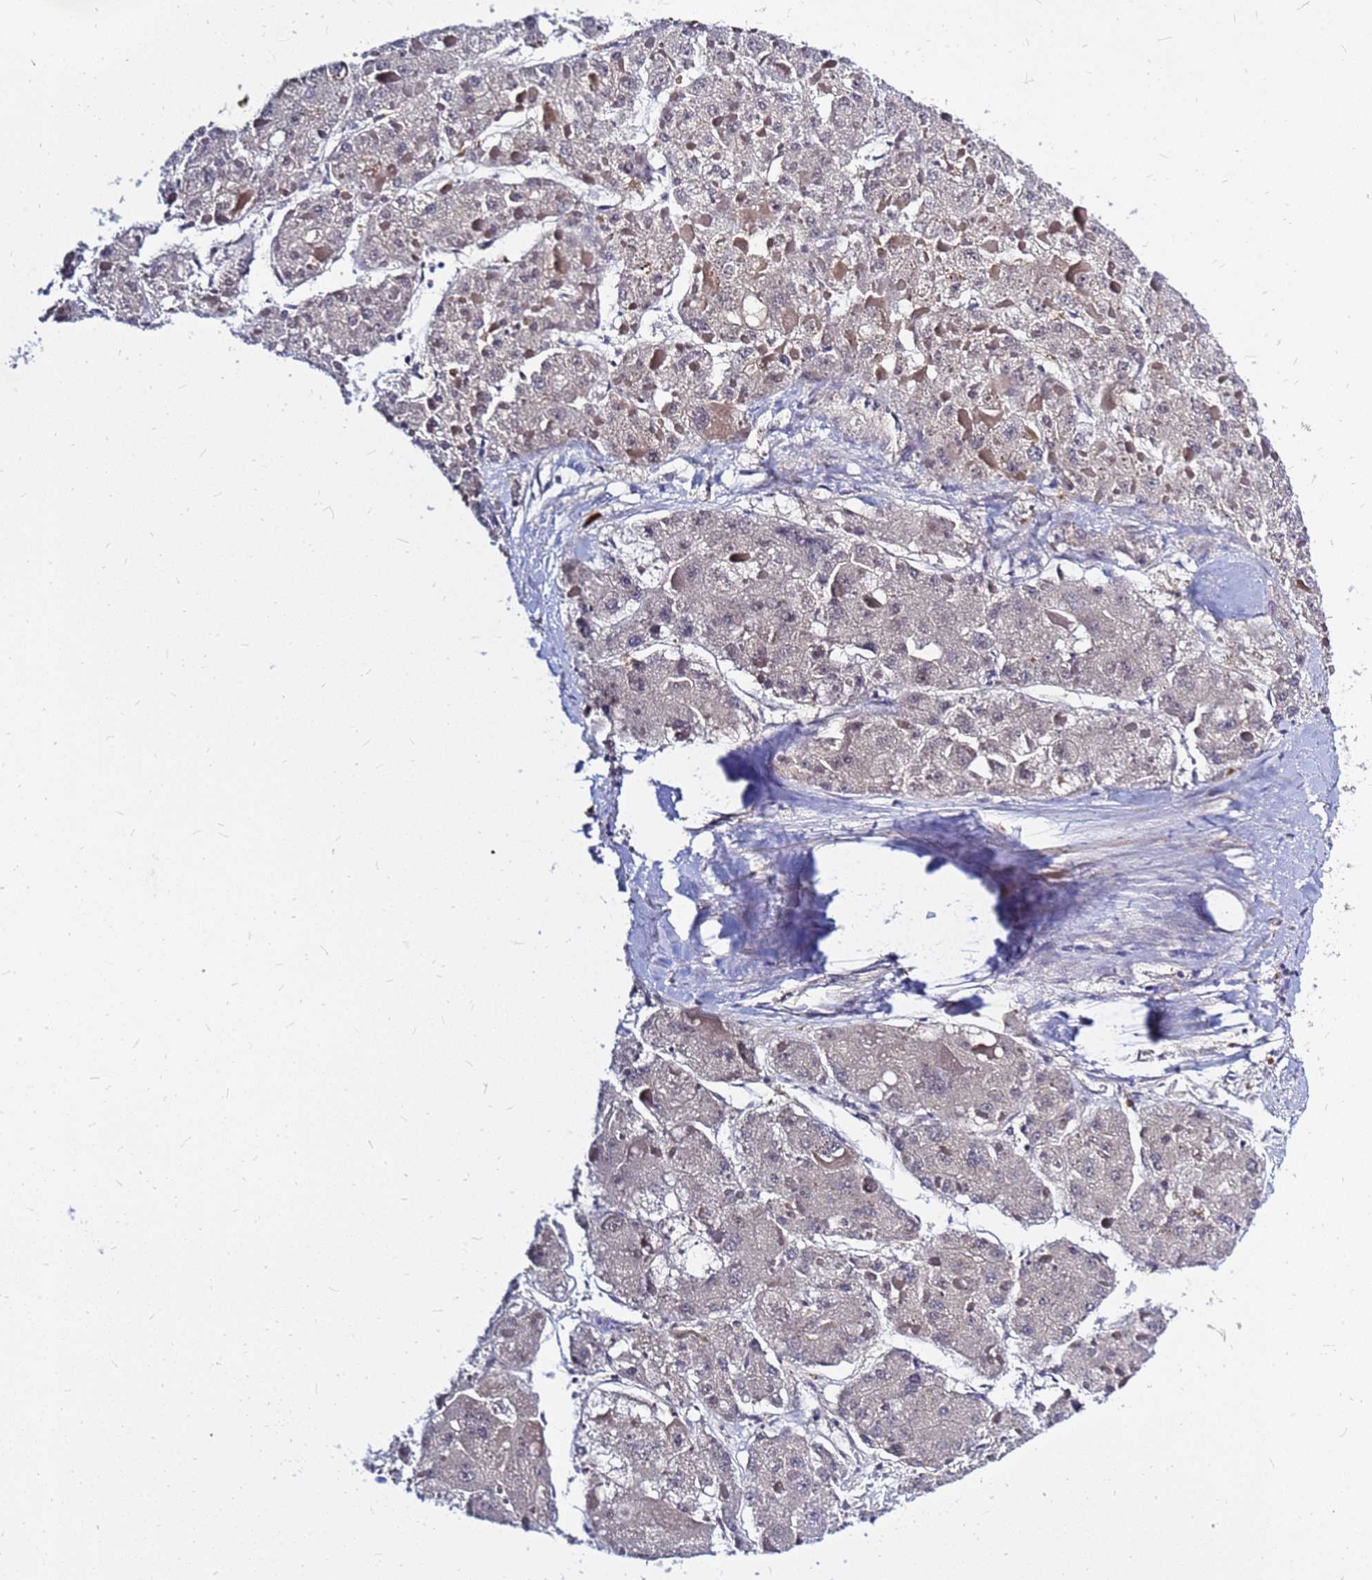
{"staining": {"intensity": "weak", "quantity": "25%-75%", "location": "nuclear"}, "tissue": "liver cancer", "cell_type": "Tumor cells", "image_type": "cancer", "snomed": [{"axis": "morphology", "description": "Carcinoma, Hepatocellular, NOS"}, {"axis": "topography", "description": "Liver"}], "caption": "Liver cancer stained with a brown dye shows weak nuclear positive positivity in about 25%-75% of tumor cells.", "gene": "SRGAP3", "patient": {"sex": "female", "age": 73}}